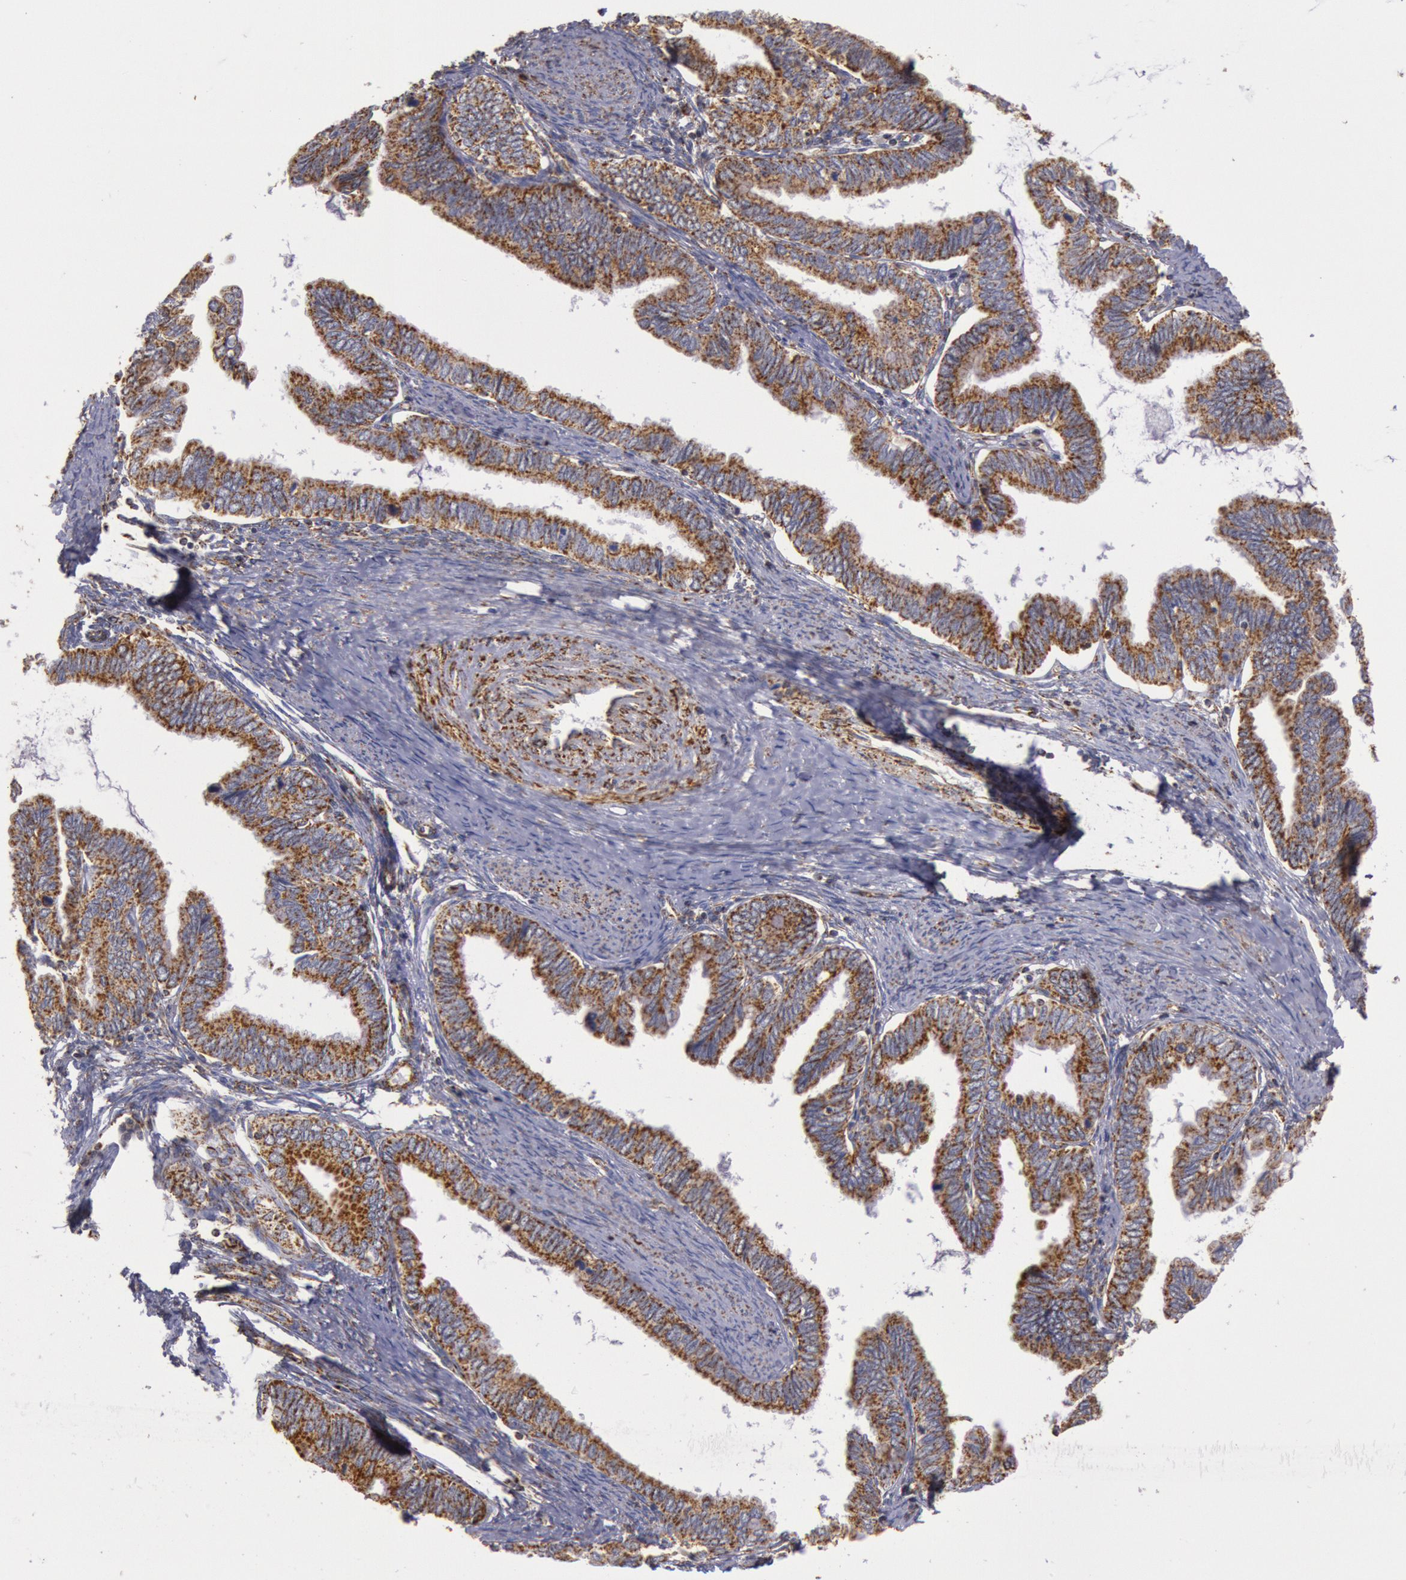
{"staining": {"intensity": "moderate", "quantity": ">75%", "location": "cytoplasmic/membranous"}, "tissue": "cervical cancer", "cell_type": "Tumor cells", "image_type": "cancer", "snomed": [{"axis": "morphology", "description": "Adenocarcinoma, NOS"}, {"axis": "topography", "description": "Cervix"}], "caption": "This micrograph shows cervical cancer stained with IHC to label a protein in brown. The cytoplasmic/membranous of tumor cells show moderate positivity for the protein. Nuclei are counter-stained blue.", "gene": "CYC1", "patient": {"sex": "female", "age": 49}}